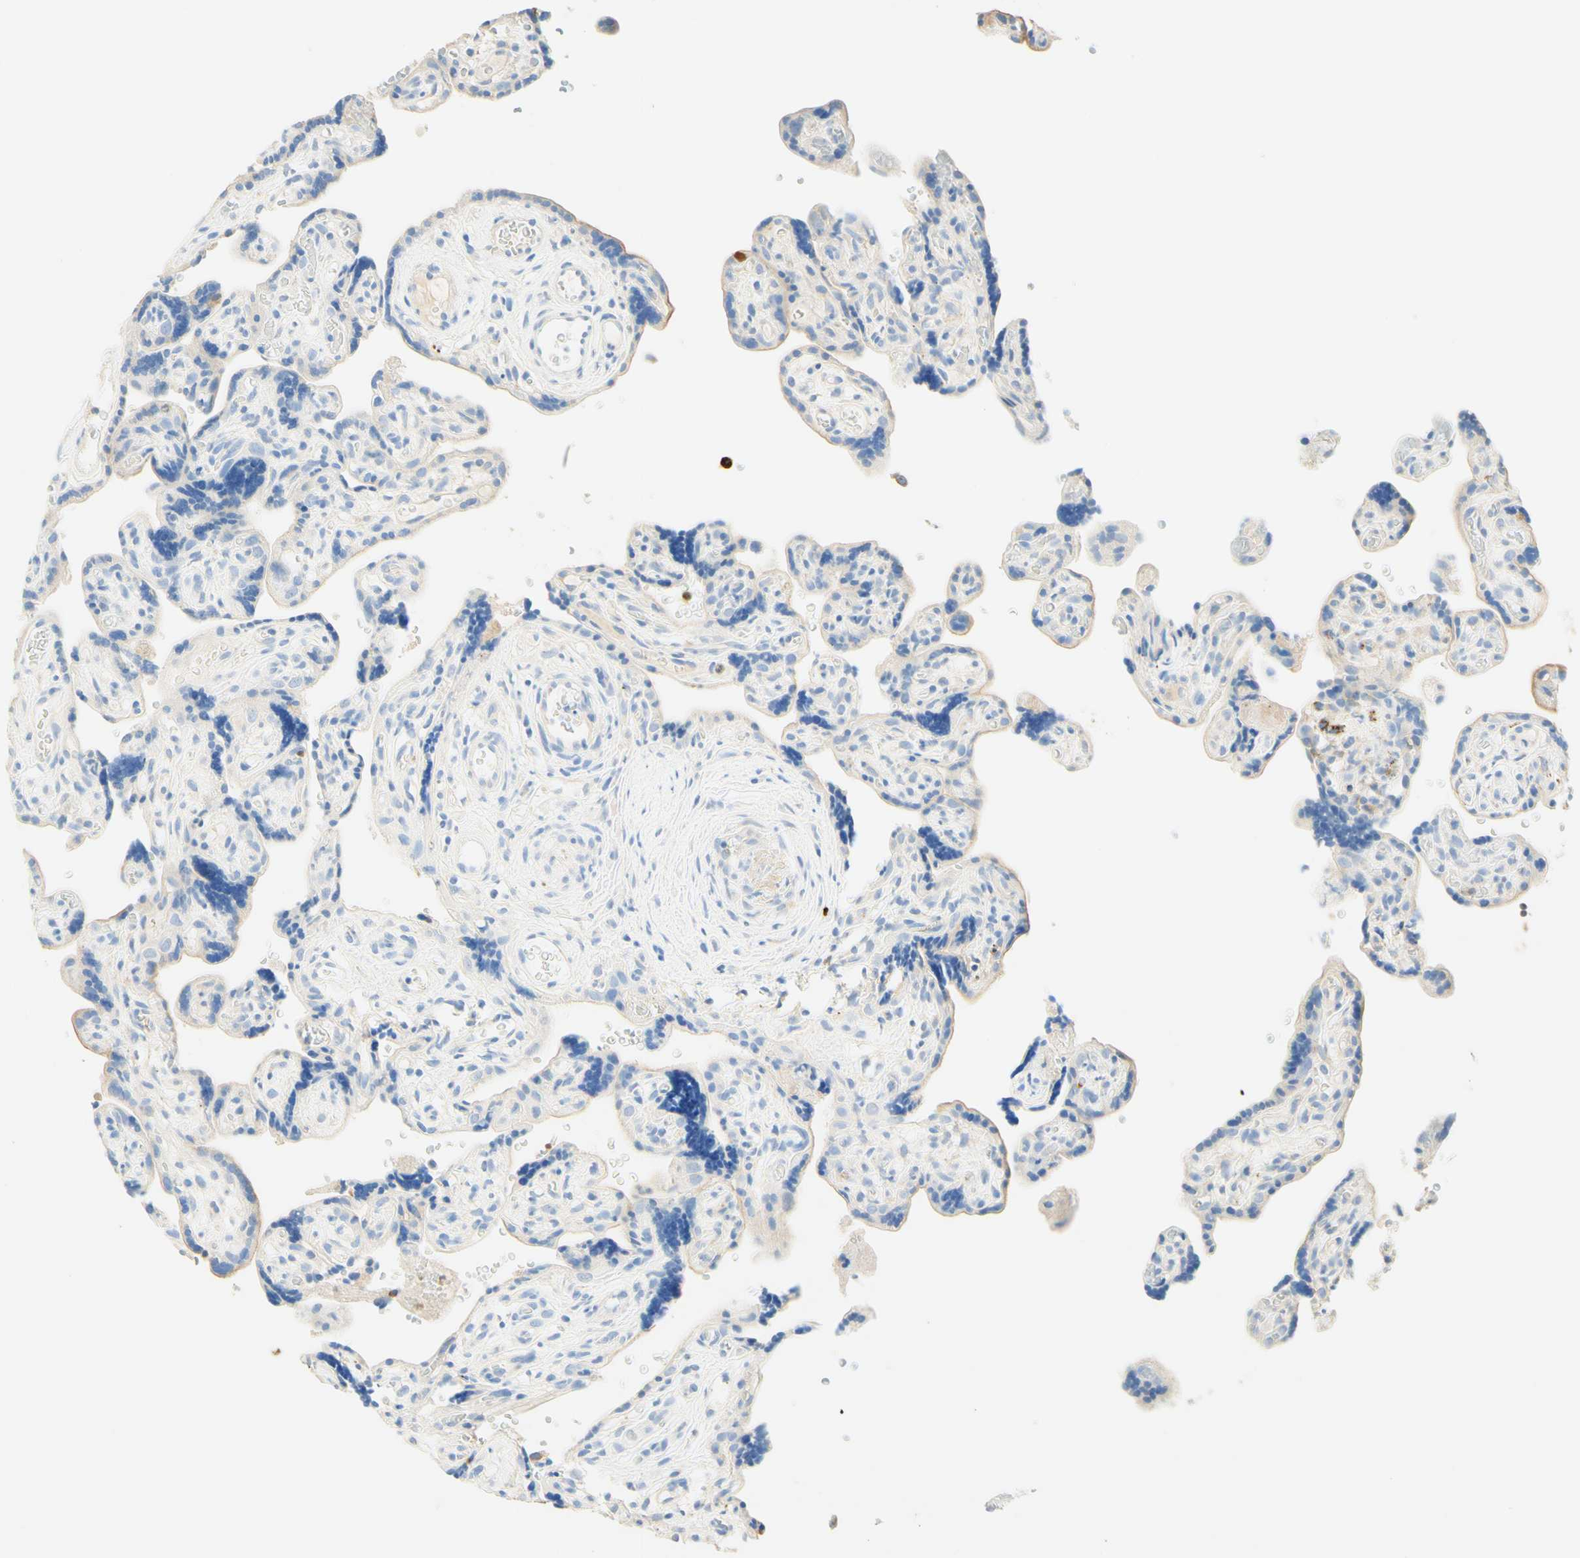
{"staining": {"intensity": "weak", "quantity": ">75%", "location": "cytoplasmic/membranous"}, "tissue": "placenta", "cell_type": "Decidual cells", "image_type": "normal", "snomed": [{"axis": "morphology", "description": "Normal tissue, NOS"}, {"axis": "topography", "description": "Placenta"}], "caption": "A brown stain shows weak cytoplasmic/membranous positivity of a protein in decidual cells of normal placenta. (brown staining indicates protein expression, while blue staining denotes nuclei).", "gene": "CD63", "patient": {"sex": "female", "age": 30}}